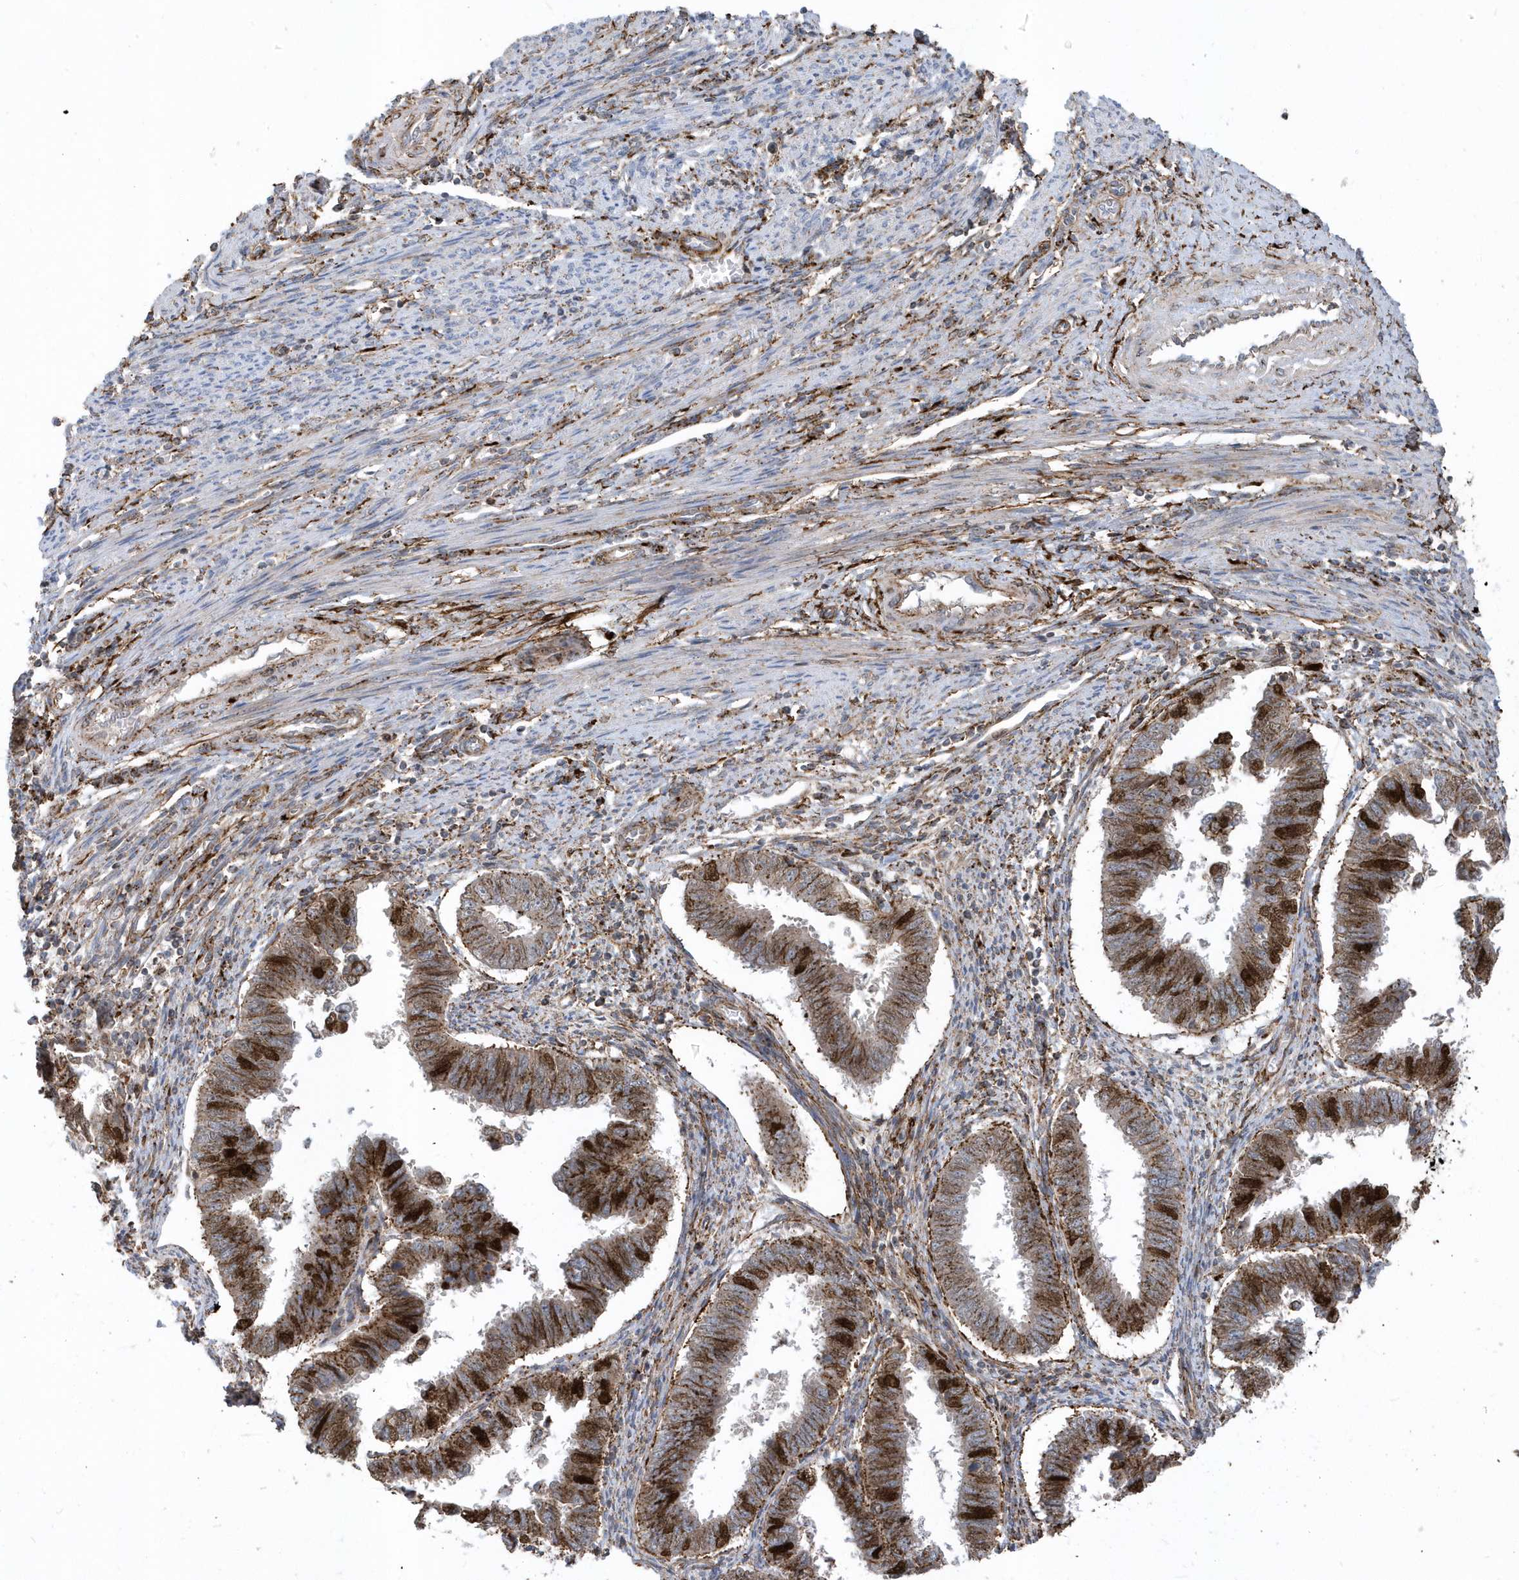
{"staining": {"intensity": "strong", "quantity": ">75%", "location": "cytoplasmic/membranous,nuclear"}, "tissue": "endometrial cancer", "cell_type": "Tumor cells", "image_type": "cancer", "snomed": [{"axis": "morphology", "description": "Adenocarcinoma, NOS"}, {"axis": "topography", "description": "Endometrium"}], "caption": "Immunohistochemistry photomicrograph of endometrial adenocarcinoma stained for a protein (brown), which displays high levels of strong cytoplasmic/membranous and nuclear staining in approximately >75% of tumor cells.", "gene": "HRH4", "patient": {"sex": "female", "age": 75}}